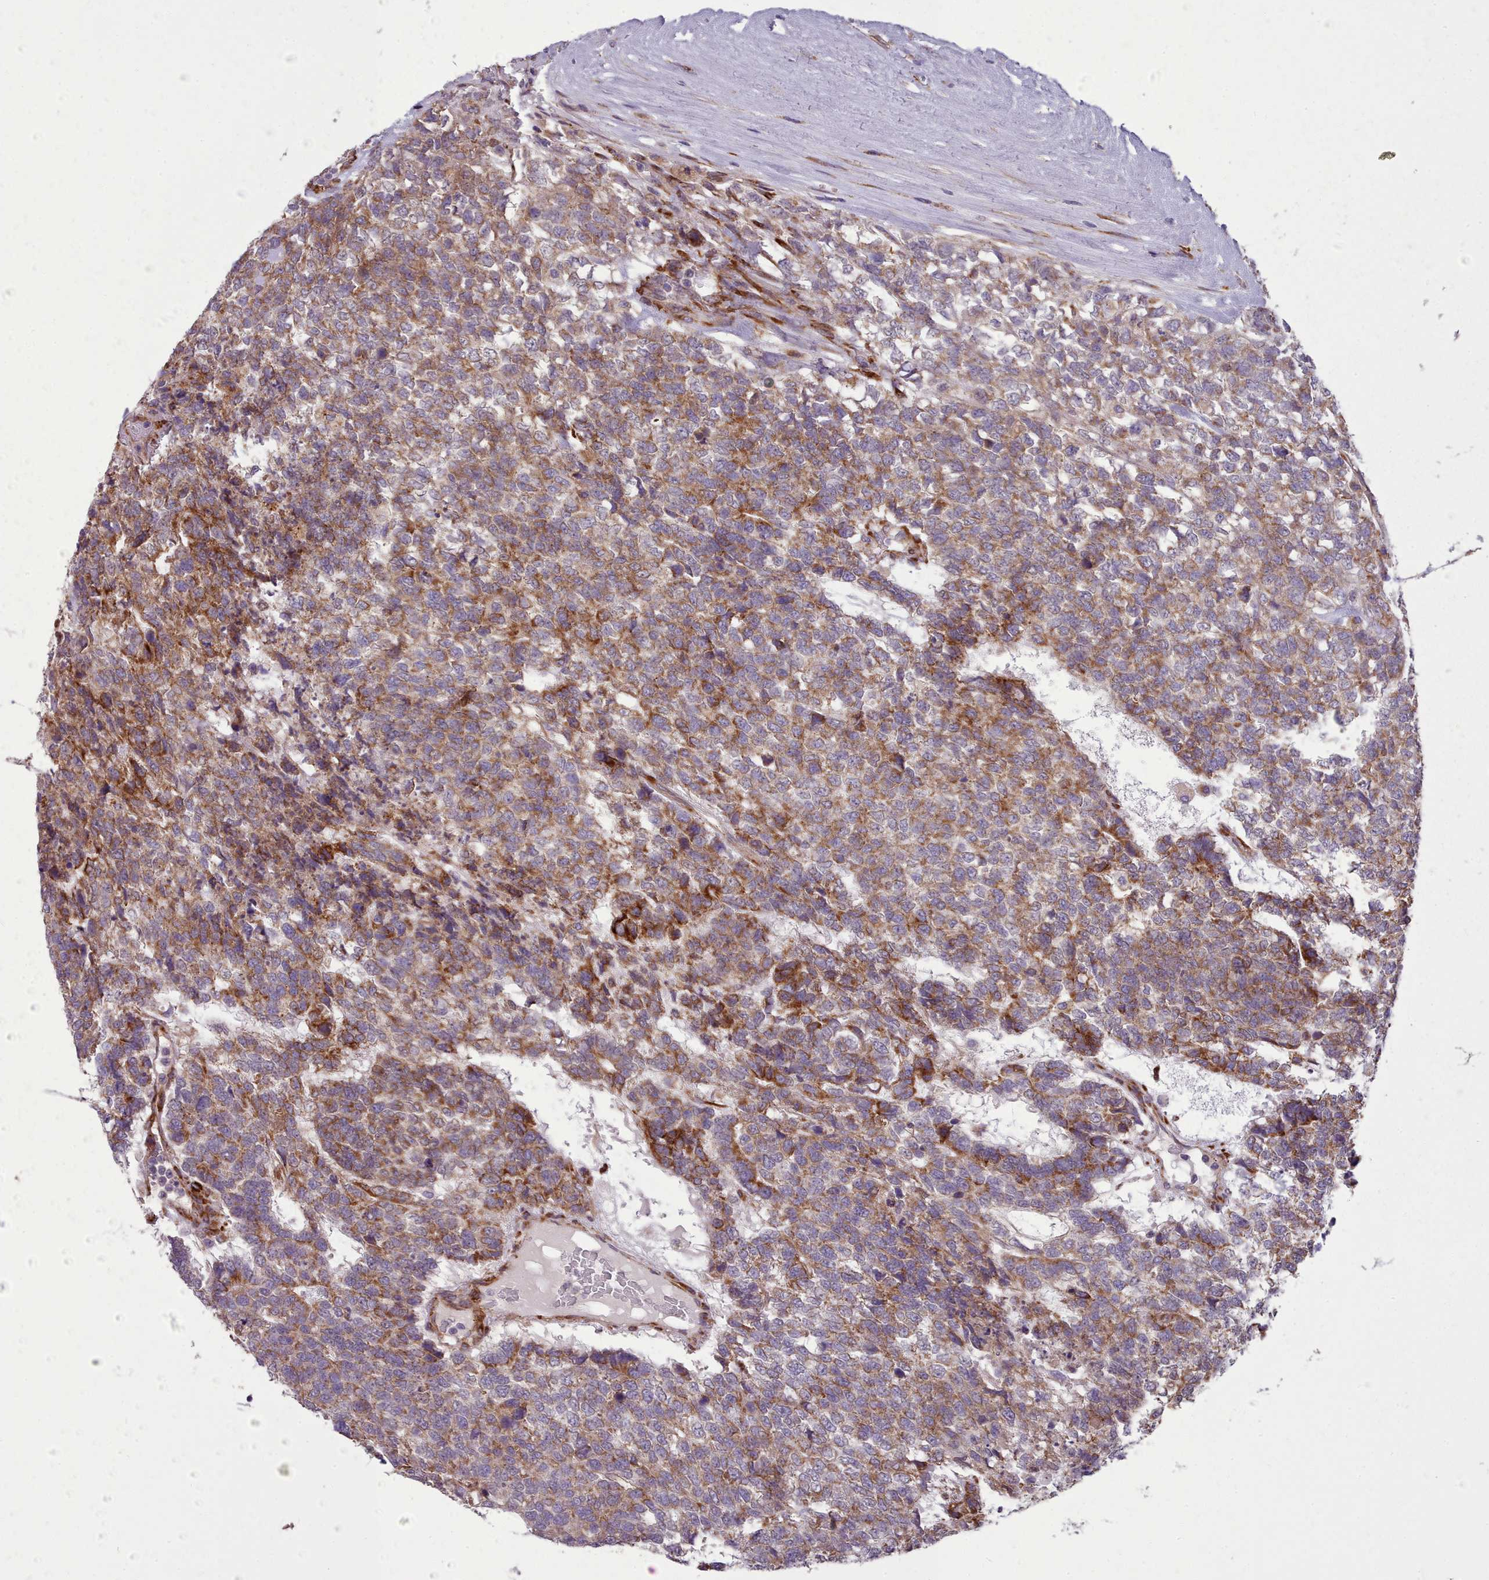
{"staining": {"intensity": "moderate", "quantity": ">75%", "location": "cytoplasmic/membranous"}, "tissue": "testis cancer", "cell_type": "Tumor cells", "image_type": "cancer", "snomed": [{"axis": "morphology", "description": "Carcinoma, Embryonal, NOS"}, {"axis": "topography", "description": "Testis"}], "caption": "IHC micrograph of human testis cancer stained for a protein (brown), which demonstrates medium levels of moderate cytoplasmic/membranous expression in approximately >75% of tumor cells.", "gene": "FKBP10", "patient": {"sex": "male", "age": 23}}